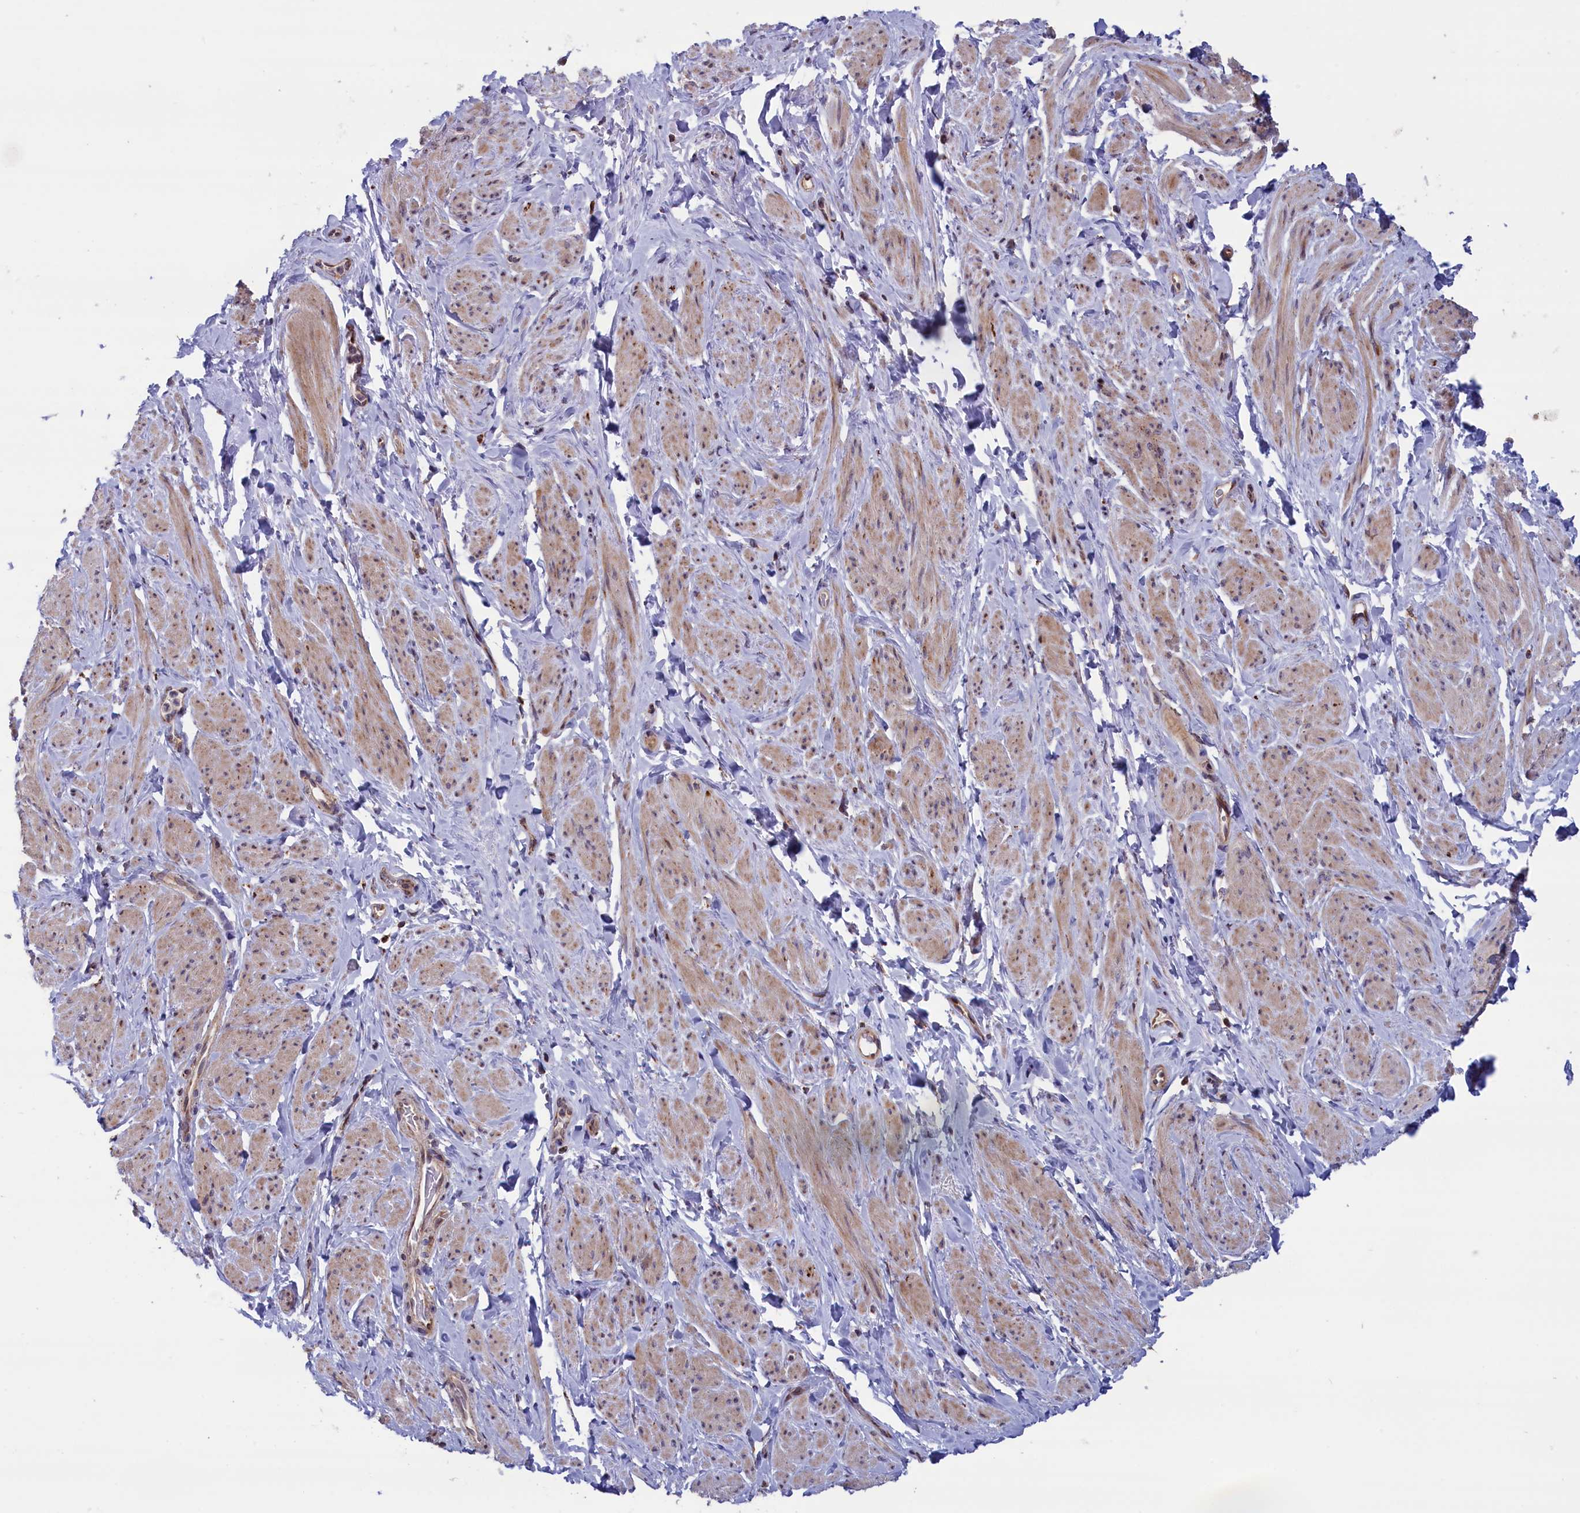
{"staining": {"intensity": "weak", "quantity": "25%-75%", "location": "cytoplasmic/membranous"}, "tissue": "smooth muscle", "cell_type": "Smooth muscle cells", "image_type": "normal", "snomed": [{"axis": "morphology", "description": "Normal tissue, NOS"}, {"axis": "topography", "description": "Smooth muscle"}, {"axis": "topography", "description": "Peripheral nerve tissue"}], "caption": "High-power microscopy captured an immunohistochemistry image of benign smooth muscle, revealing weak cytoplasmic/membranous expression in about 25%-75% of smooth muscle cells. (Brightfield microscopy of DAB IHC at high magnification).", "gene": "TIMM44", "patient": {"sex": "male", "age": 69}}